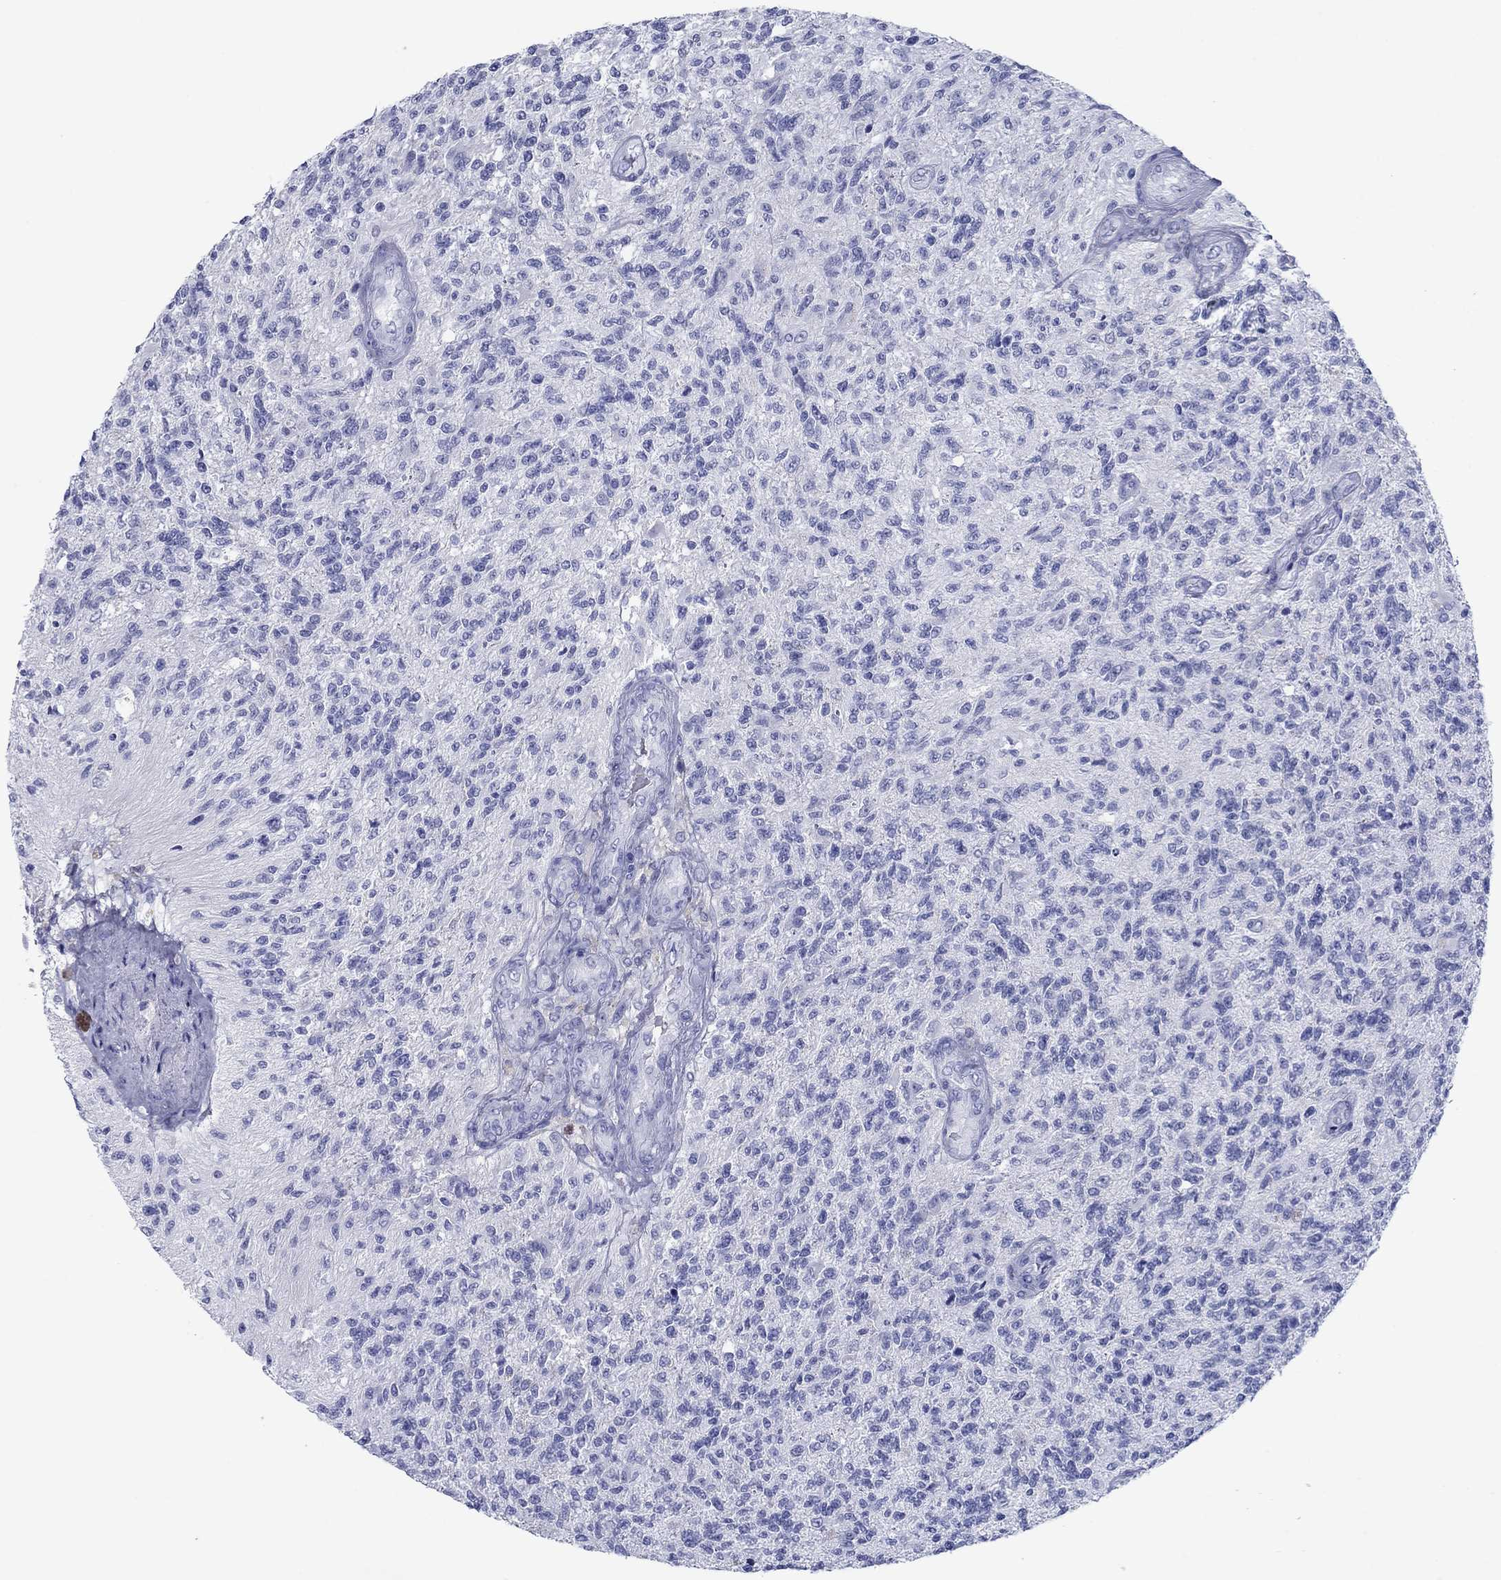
{"staining": {"intensity": "negative", "quantity": "none", "location": "none"}, "tissue": "glioma", "cell_type": "Tumor cells", "image_type": "cancer", "snomed": [{"axis": "morphology", "description": "Glioma, malignant, High grade"}, {"axis": "topography", "description": "Brain"}], "caption": "A high-resolution histopathology image shows immunohistochemistry (IHC) staining of malignant glioma (high-grade), which shows no significant staining in tumor cells.", "gene": "ATP4A", "patient": {"sex": "male", "age": 56}}